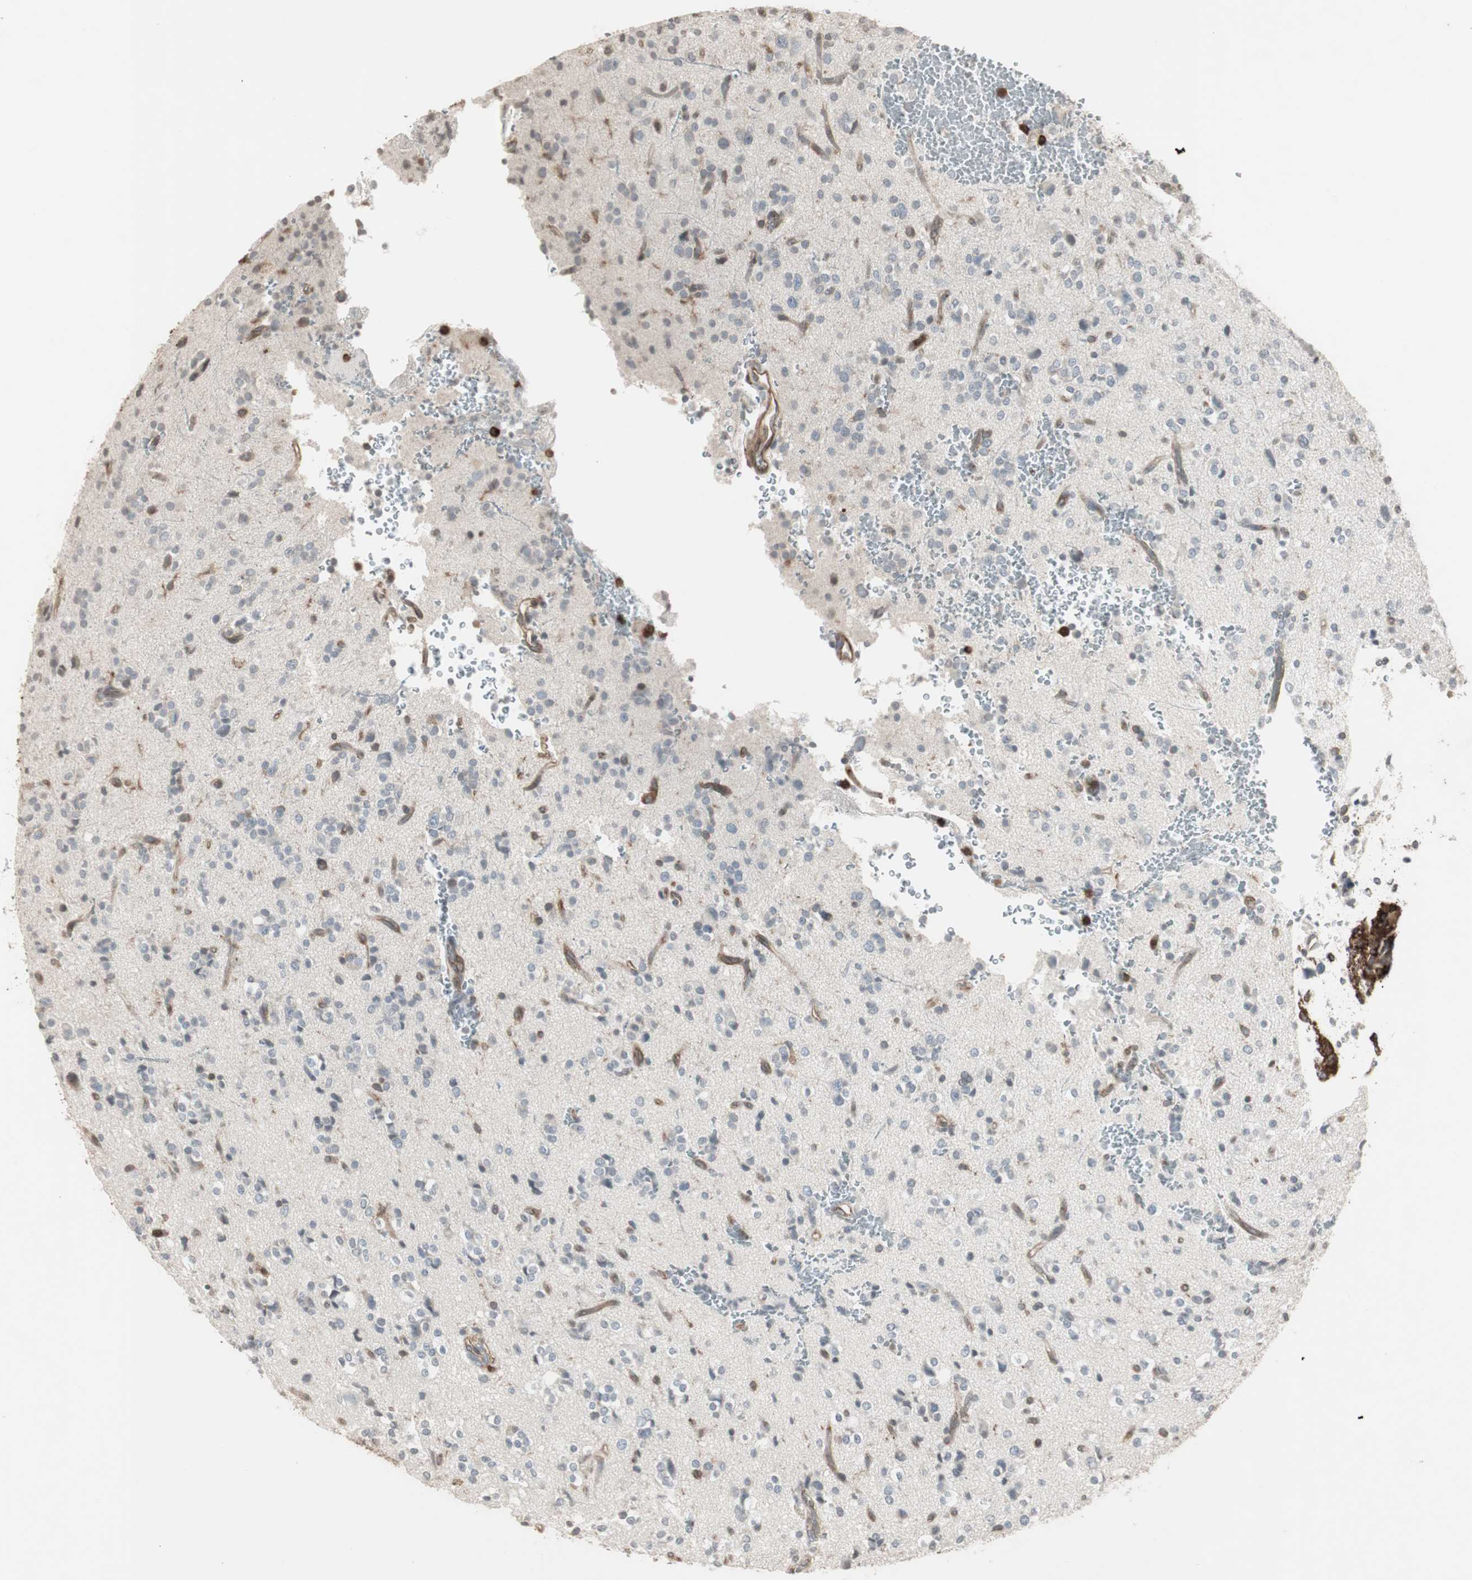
{"staining": {"intensity": "negative", "quantity": "none", "location": "none"}, "tissue": "glioma", "cell_type": "Tumor cells", "image_type": "cancer", "snomed": [{"axis": "morphology", "description": "Glioma, malignant, High grade"}, {"axis": "topography", "description": "Brain"}], "caption": "A micrograph of human glioma is negative for staining in tumor cells.", "gene": "ARHGEF1", "patient": {"sex": "male", "age": 47}}